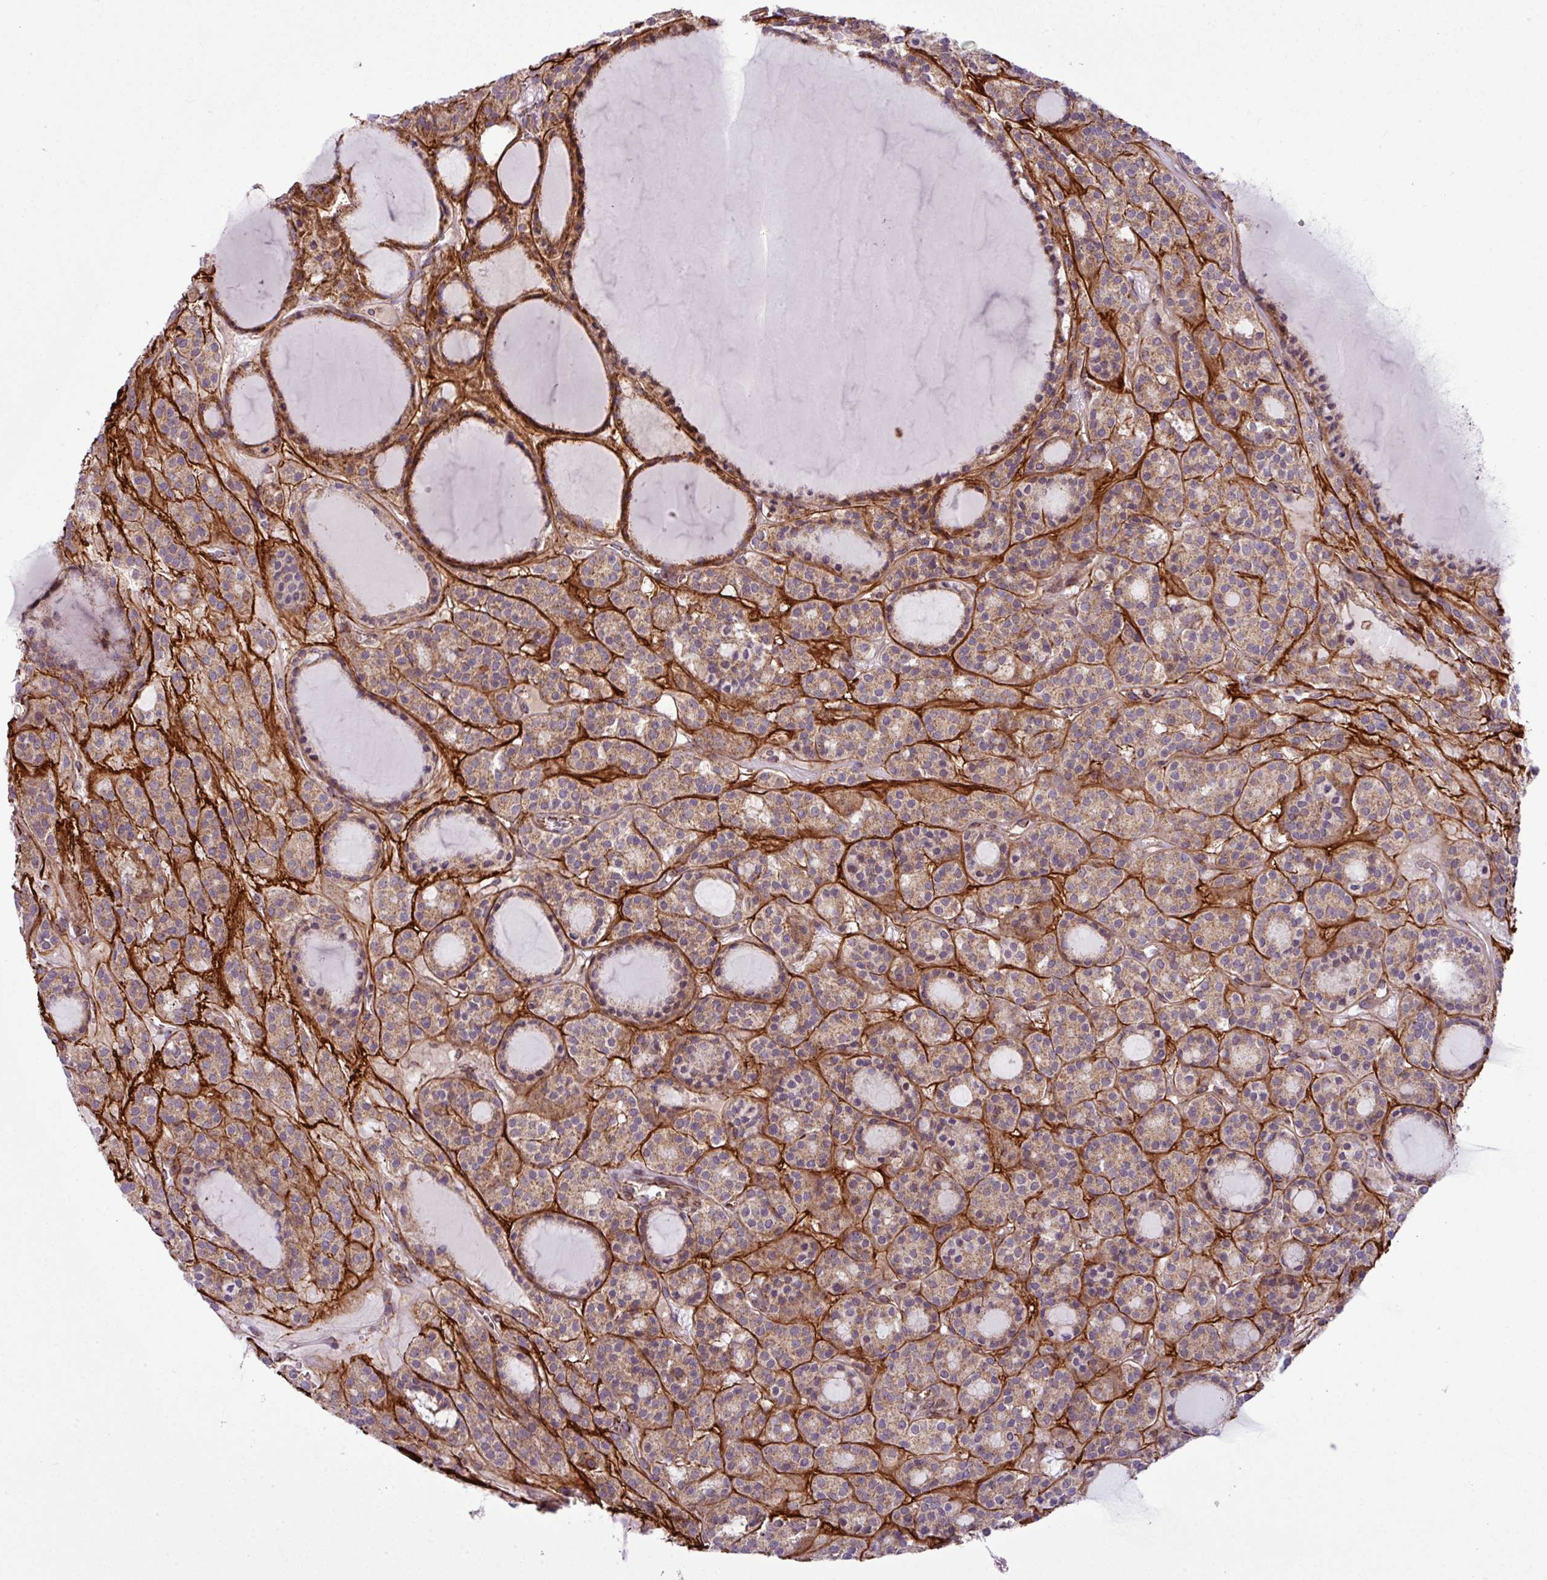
{"staining": {"intensity": "moderate", "quantity": ">75%", "location": "cytoplasmic/membranous"}, "tissue": "thyroid cancer", "cell_type": "Tumor cells", "image_type": "cancer", "snomed": [{"axis": "morphology", "description": "Follicular adenoma carcinoma, NOS"}, {"axis": "topography", "description": "Thyroid gland"}], "caption": "This is a histology image of IHC staining of follicular adenoma carcinoma (thyroid), which shows moderate positivity in the cytoplasmic/membranous of tumor cells.", "gene": "ZNF569", "patient": {"sex": "female", "age": 63}}